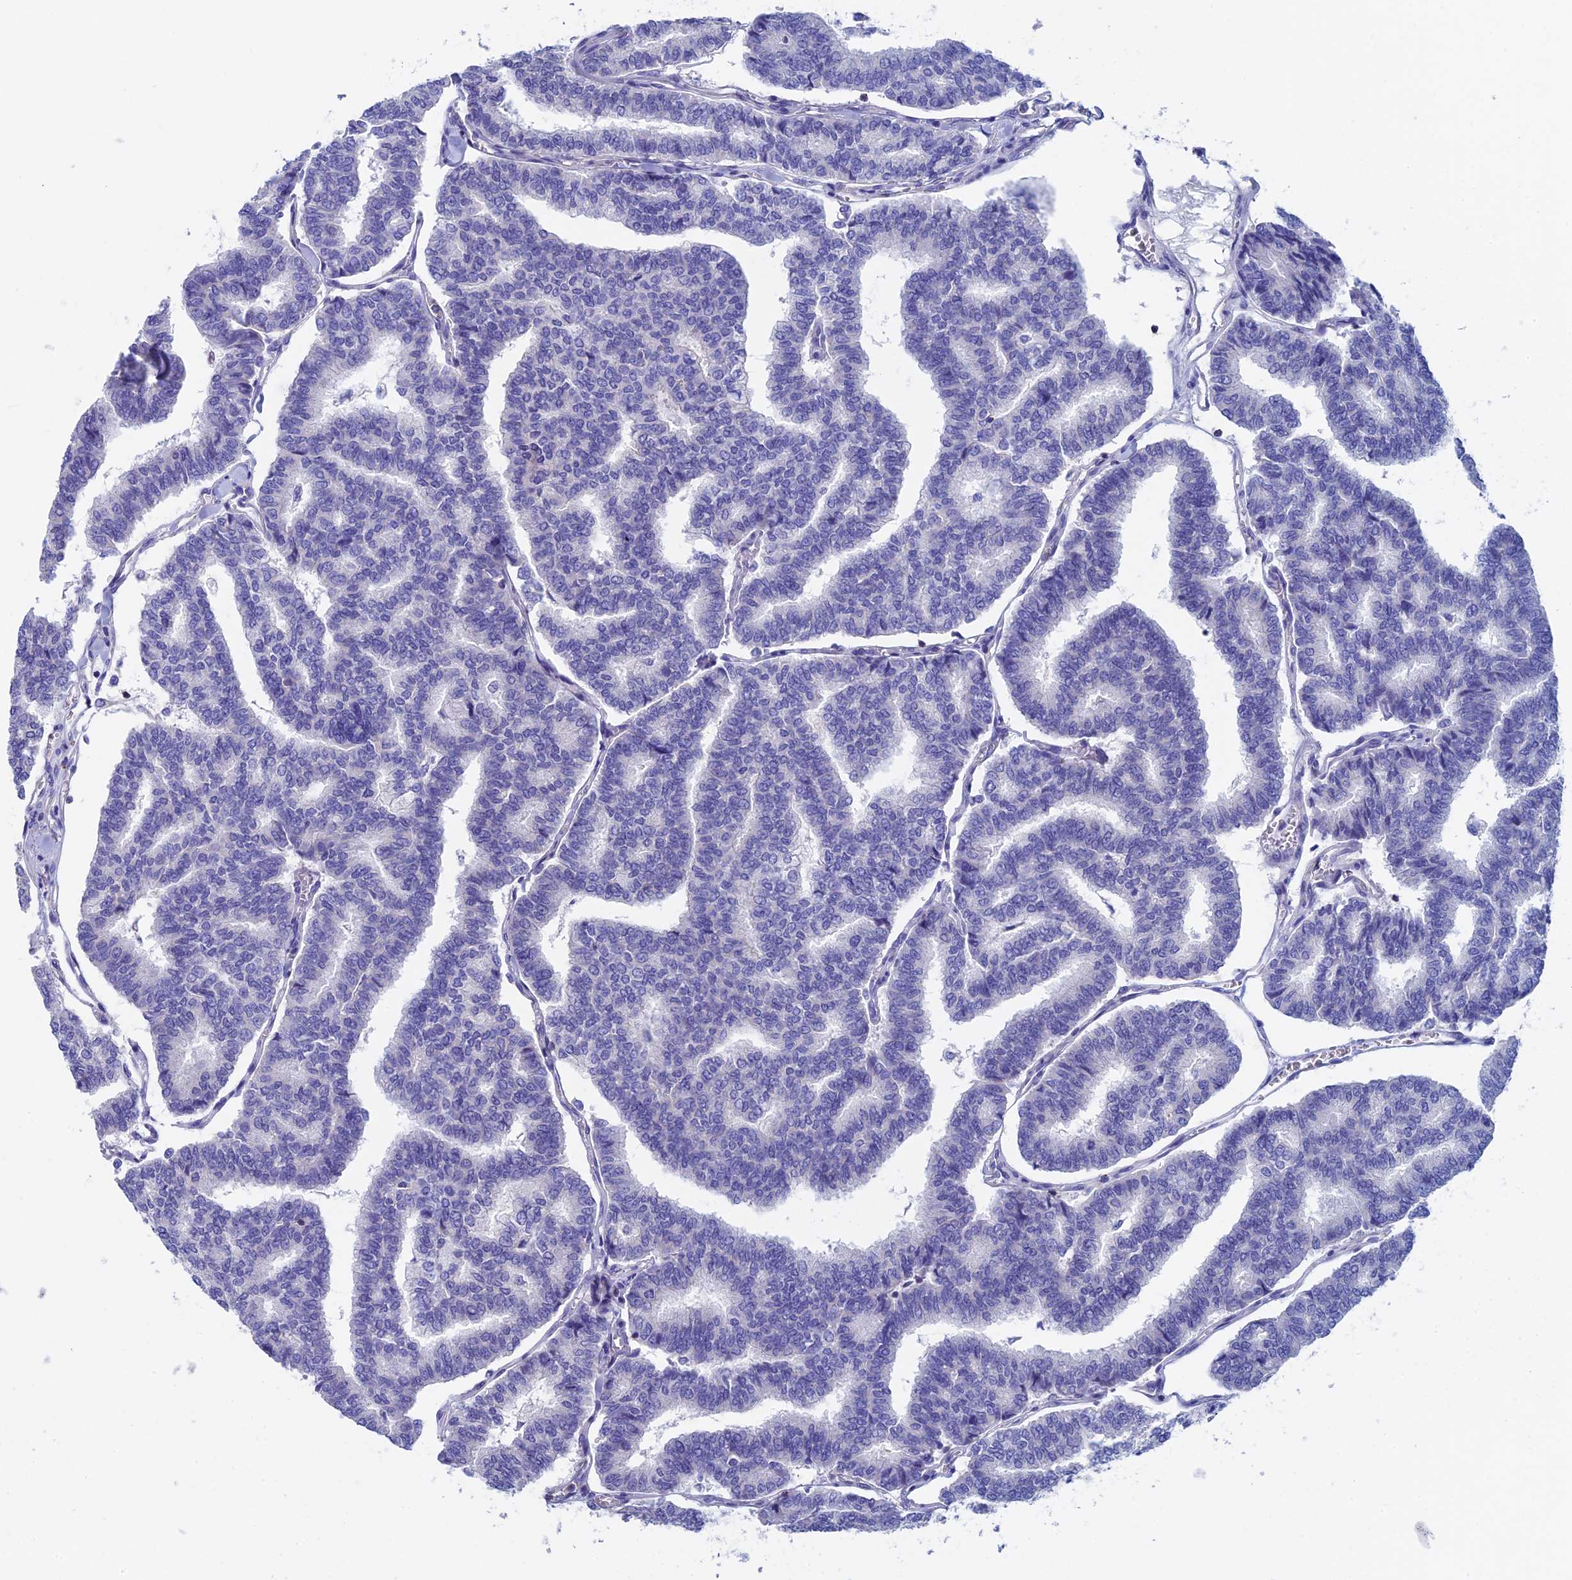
{"staining": {"intensity": "negative", "quantity": "none", "location": "none"}, "tissue": "thyroid cancer", "cell_type": "Tumor cells", "image_type": "cancer", "snomed": [{"axis": "morphology", "description": "Papillary adenocarcinoma, NOS"}, {"axis": "topography", "description": "Thyroid gland"}], "caption": "Tumor cells are negative for brown protein staining in papillary adenocarcinoma (thyroid).", "gene": "SEPTIN1", "patient": {"sex": "female", "age": 35}}